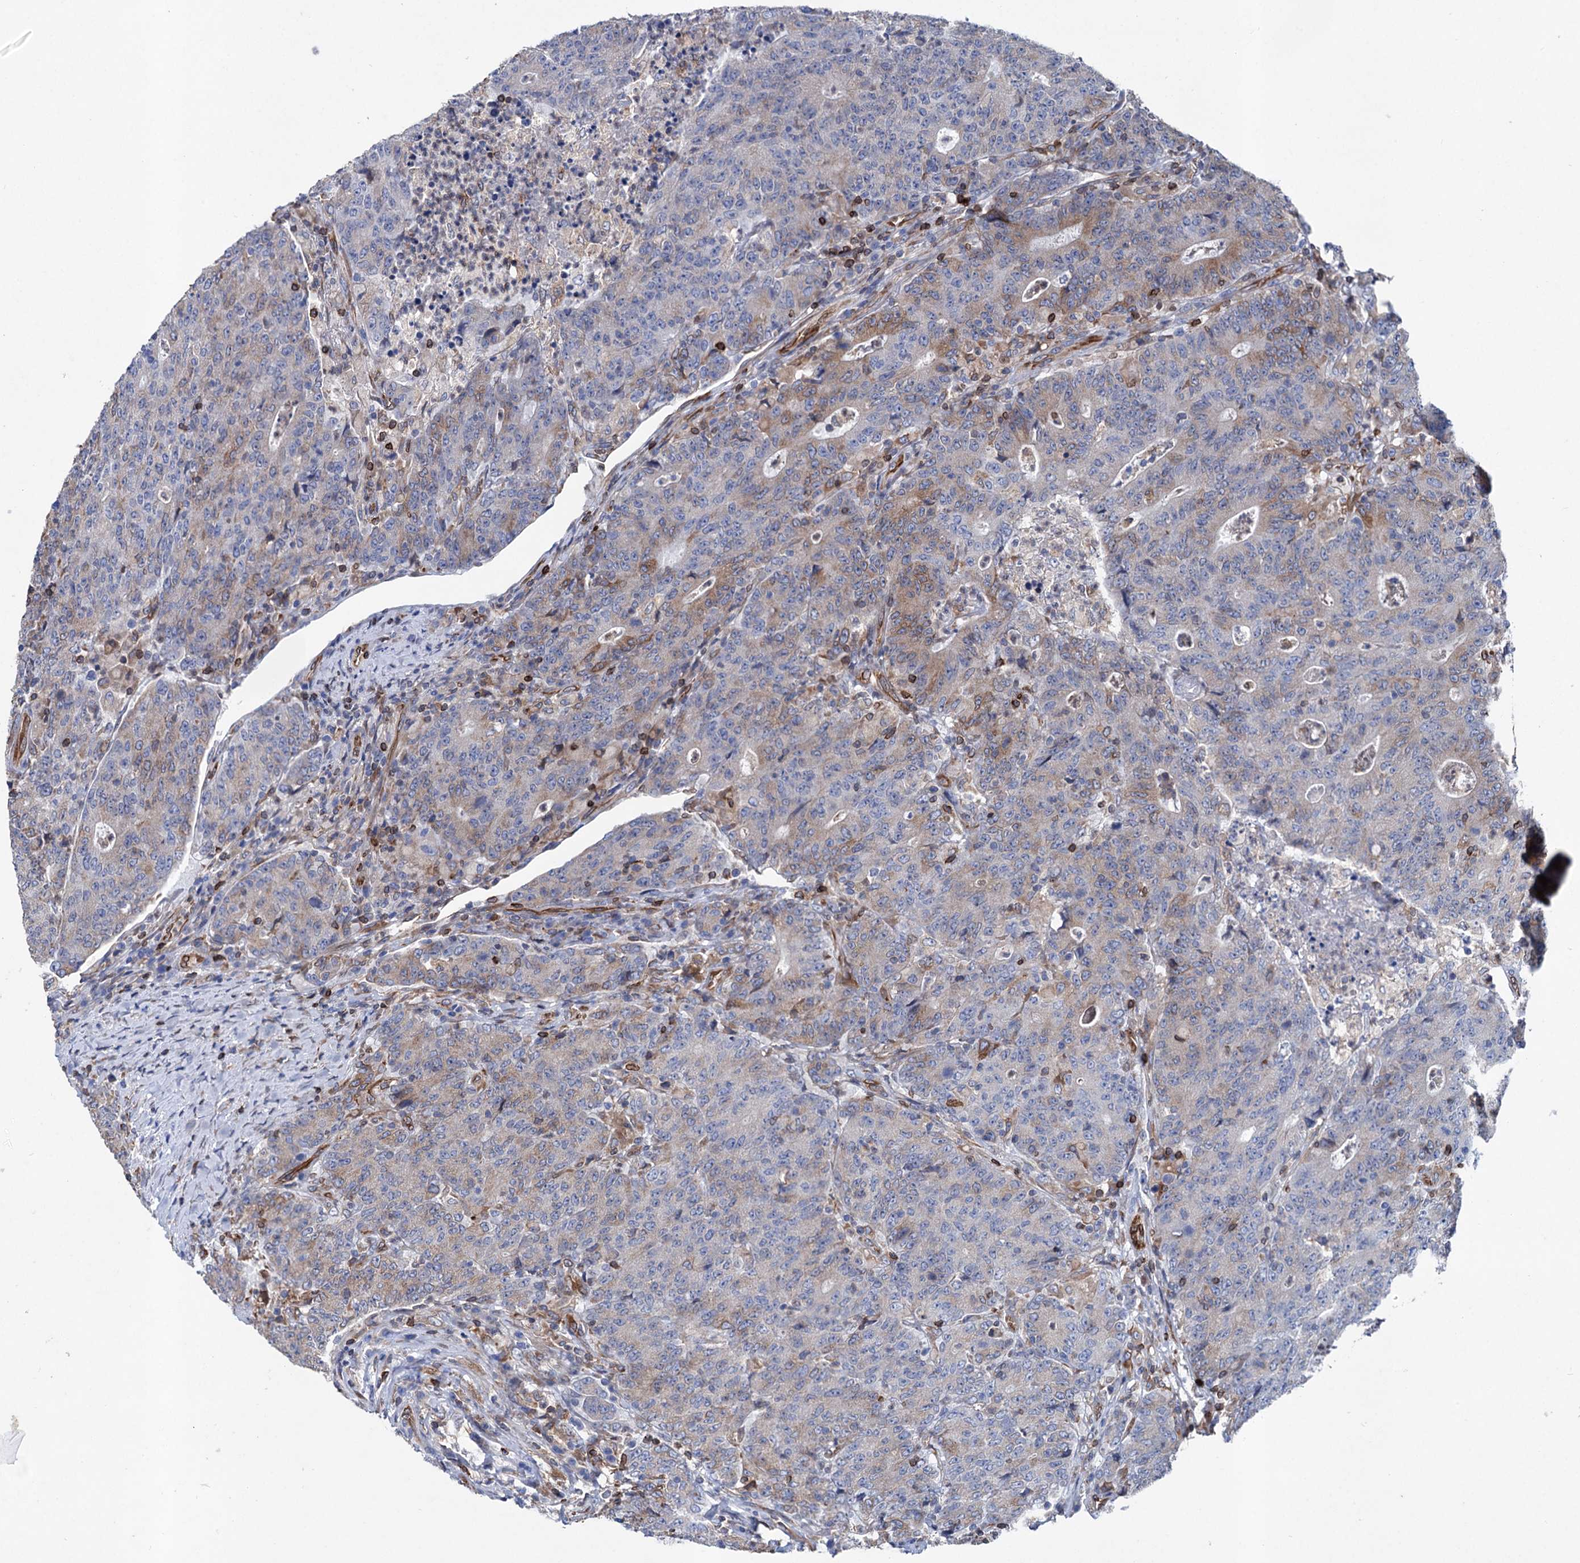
{"staining": {"intensity": "weak", "quantity": "<25%", "location": "cytoplasmic/membranous"}, "tissue": "colorectal cancer", "cell_type": "Tumor cells", "image_type": "cancer", "snomed": [{"axis": "morphology", "description": "Adenocarcinoma, NOS"}, {"axis": "topography", "description": "Colon"}], "caption": "Immunohistochemical staining of colorectal adenocarcinoma exhibits no significant staining in tumor cells.", "gene": "STING1", "patient": {"sex": "female", "age": 75}}